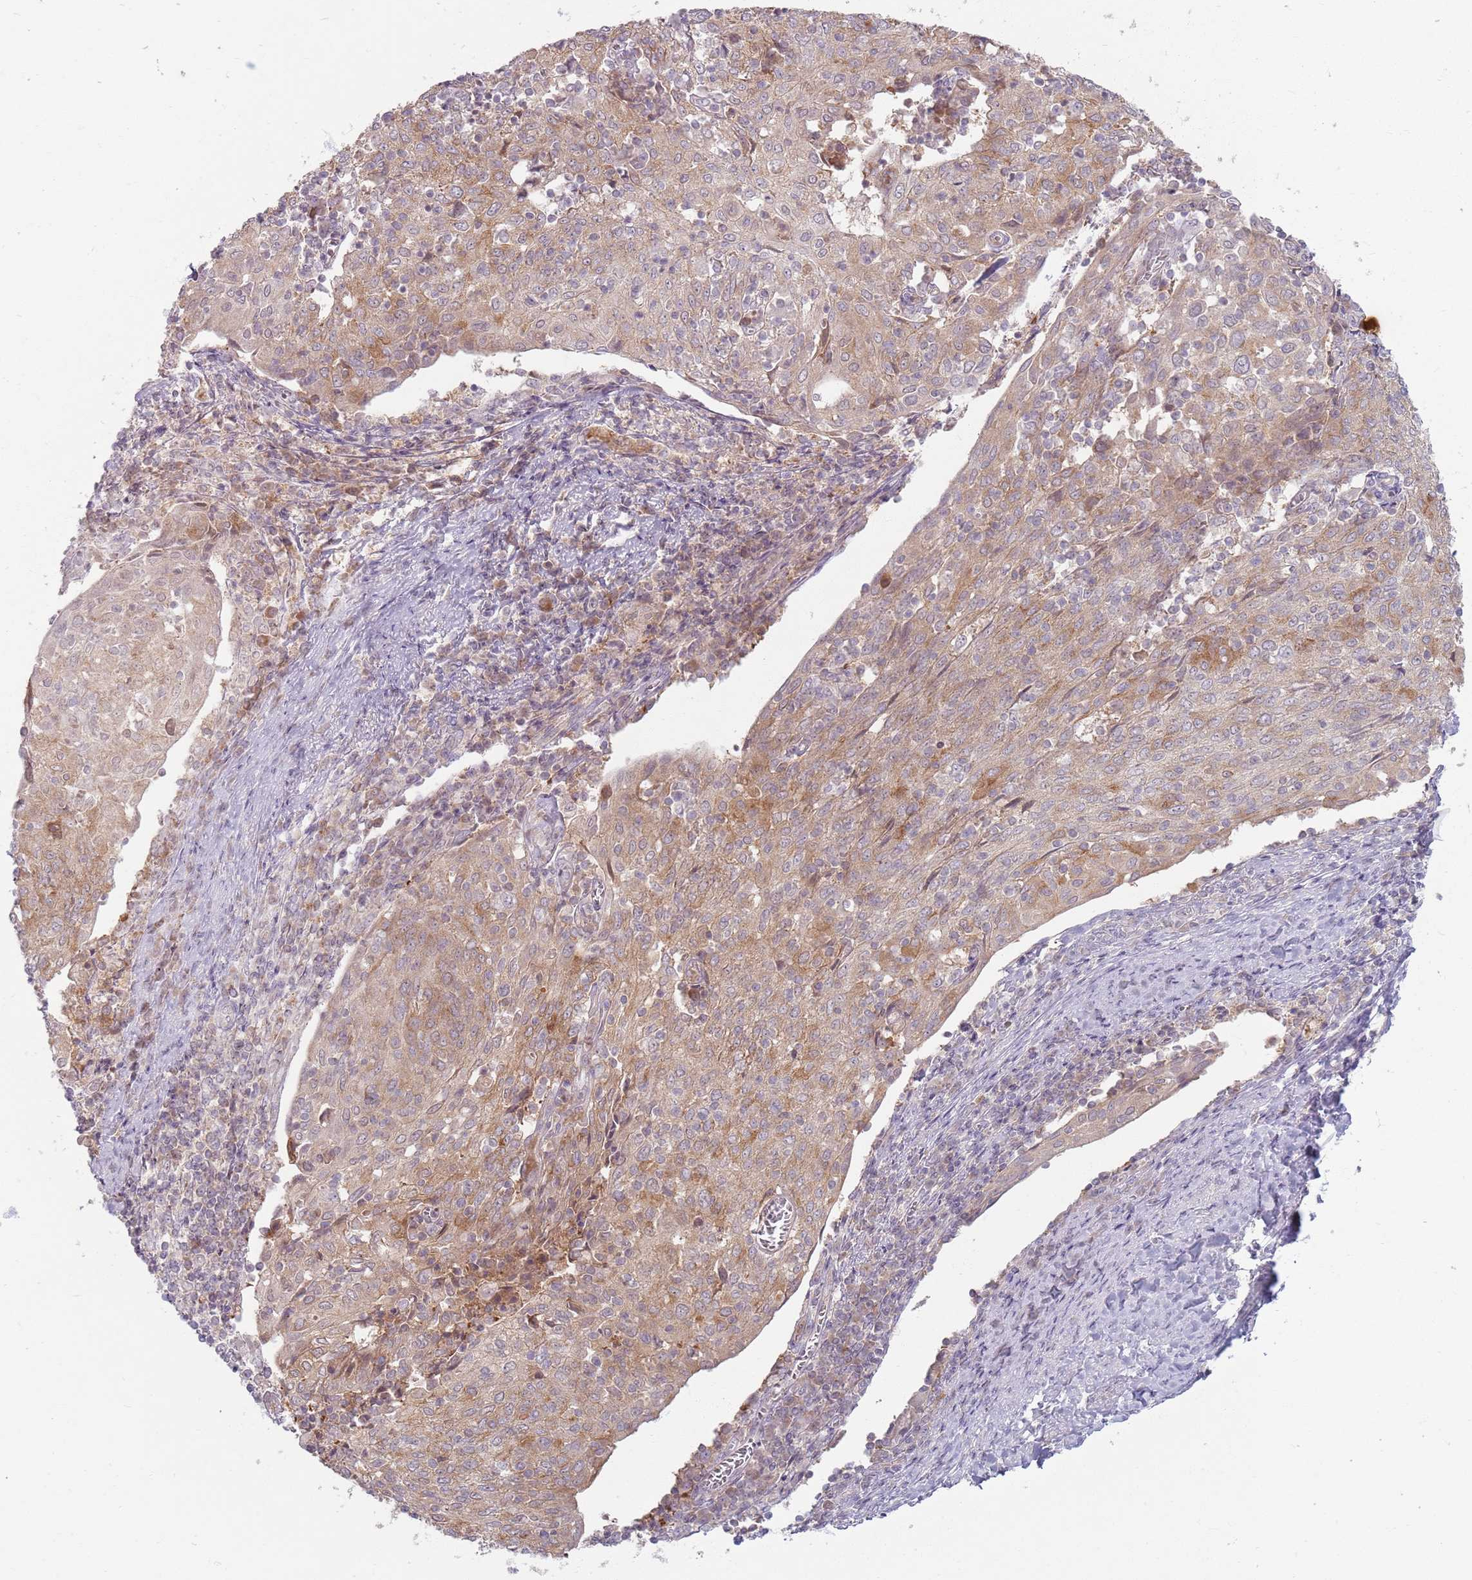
{"staining": {"intensity": "moderate", "quantity": ">75%", "location": "cytoplasmic/membranous"}, "tissue": "cervical cancer", "cell_type": "Tumor cells", "image_type": "cancer", "snomed": [{"axis": "morphology", "description": "Squamous cell carcinoma, NOS"}, {"axis": "topography", "description": "Cervix"}], "caption": "Human cervical cancer stained with a protein marker demonstrates moderate staining in tumor cells.", "gene": "ZDHHC2", "patient": {"sex": "female", "age": 52}}